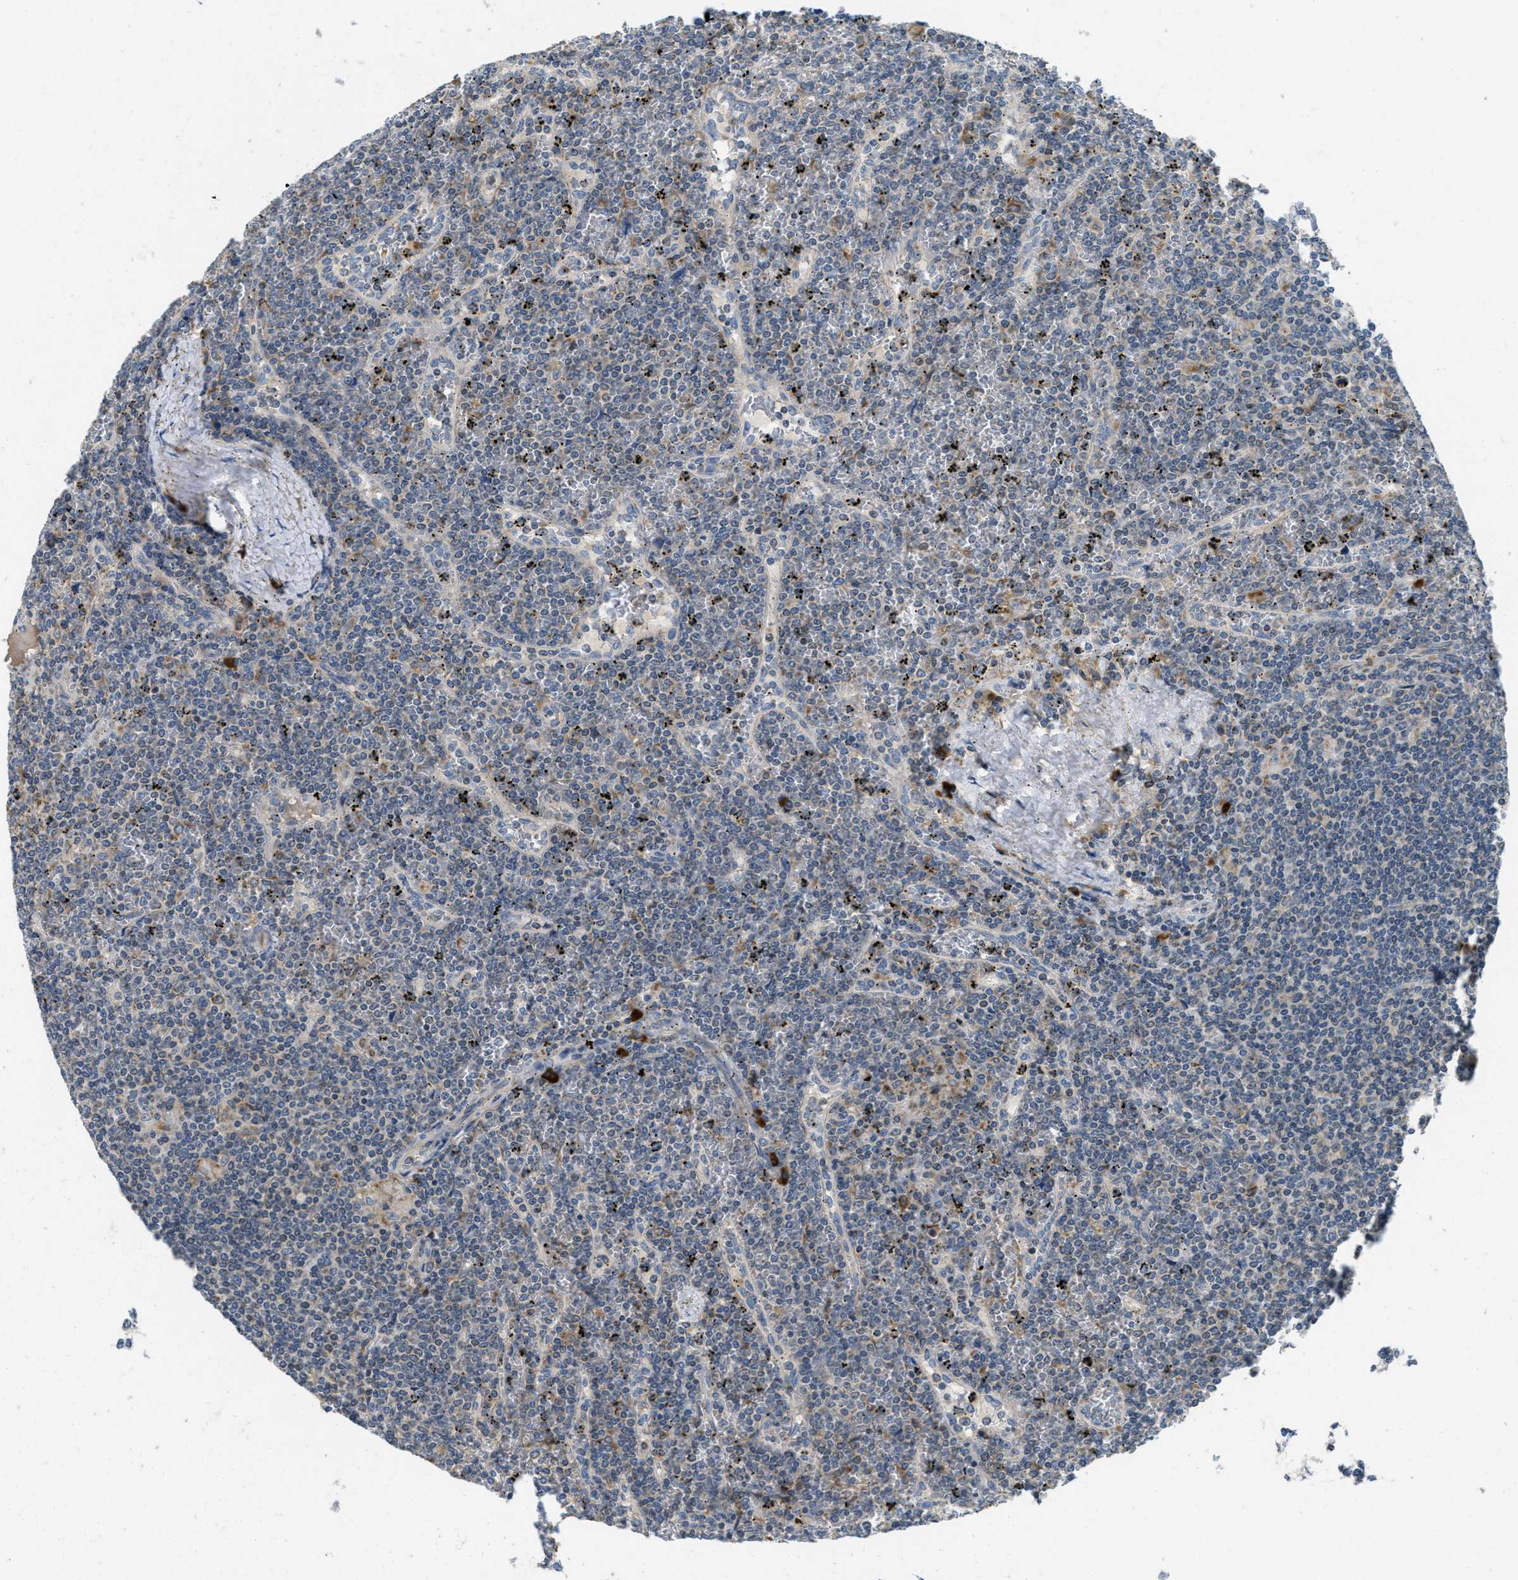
{"staining": {"intensity": "negative", "quantity": "none", "location": "none"}, "tissue": "lymphoma", "cell_type": "Tumor cells", "image_type": "cancer", "snomed": [{"axis": "morphology", "description": "Malignant lymphoma, non-Hodgkin's type, Low grade"}, {"axis": "topography", "description": "Spleen"}], "caption": "Malignant lymphoma, non-Hodgkin's type (low-grade) was stained to show a protein in brown. There is no significant expression in tumor cells. (DAB (3,3'-diaminobenzidine) immunohistochemistry with hematoxylin counter stain).", "gene": "SSR1", "patient": {"sex": "female", "age": 19}}